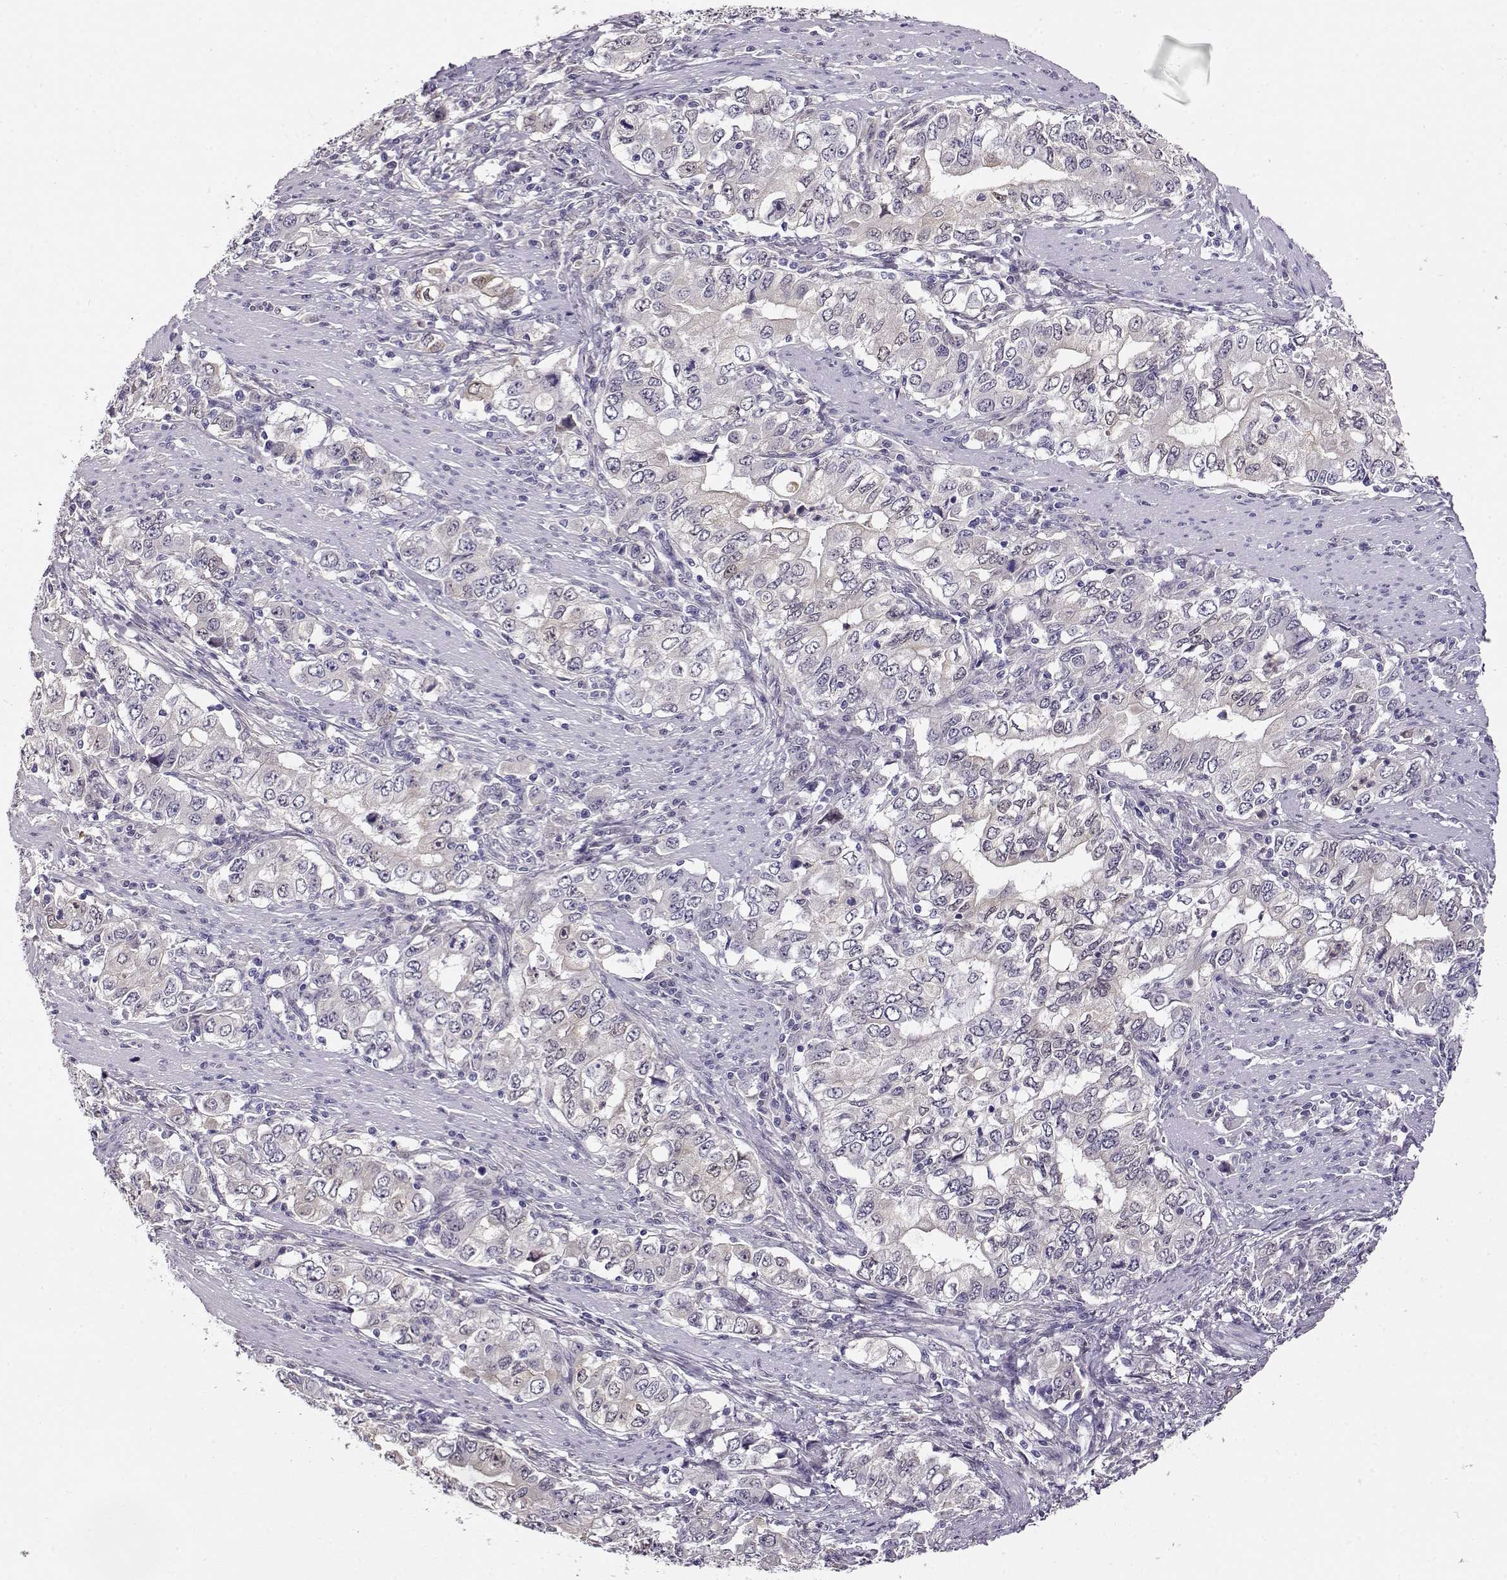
{"staining": {"intensity": "weak", "quantity": "<25%", "location": "nuclear"}, "tissue": "stomach cancer", "cell_type": "Tumor cells", "image_type": "cancer", "snomed": [{"axis": "morphology", "description": "Adenocarcinoma, NOS"}, {"axis": "topography", "description": "Stomach, lower"}], "caption": "Stomach cancer (adenocarcinoma) was stained to show a protein in brown. There is no significant positivity in tumor cells. (DAB immunohistochemistry (IHC), high magnification).", "gene": "CCR8", "patient": {"sex": "female", "age": 72}}